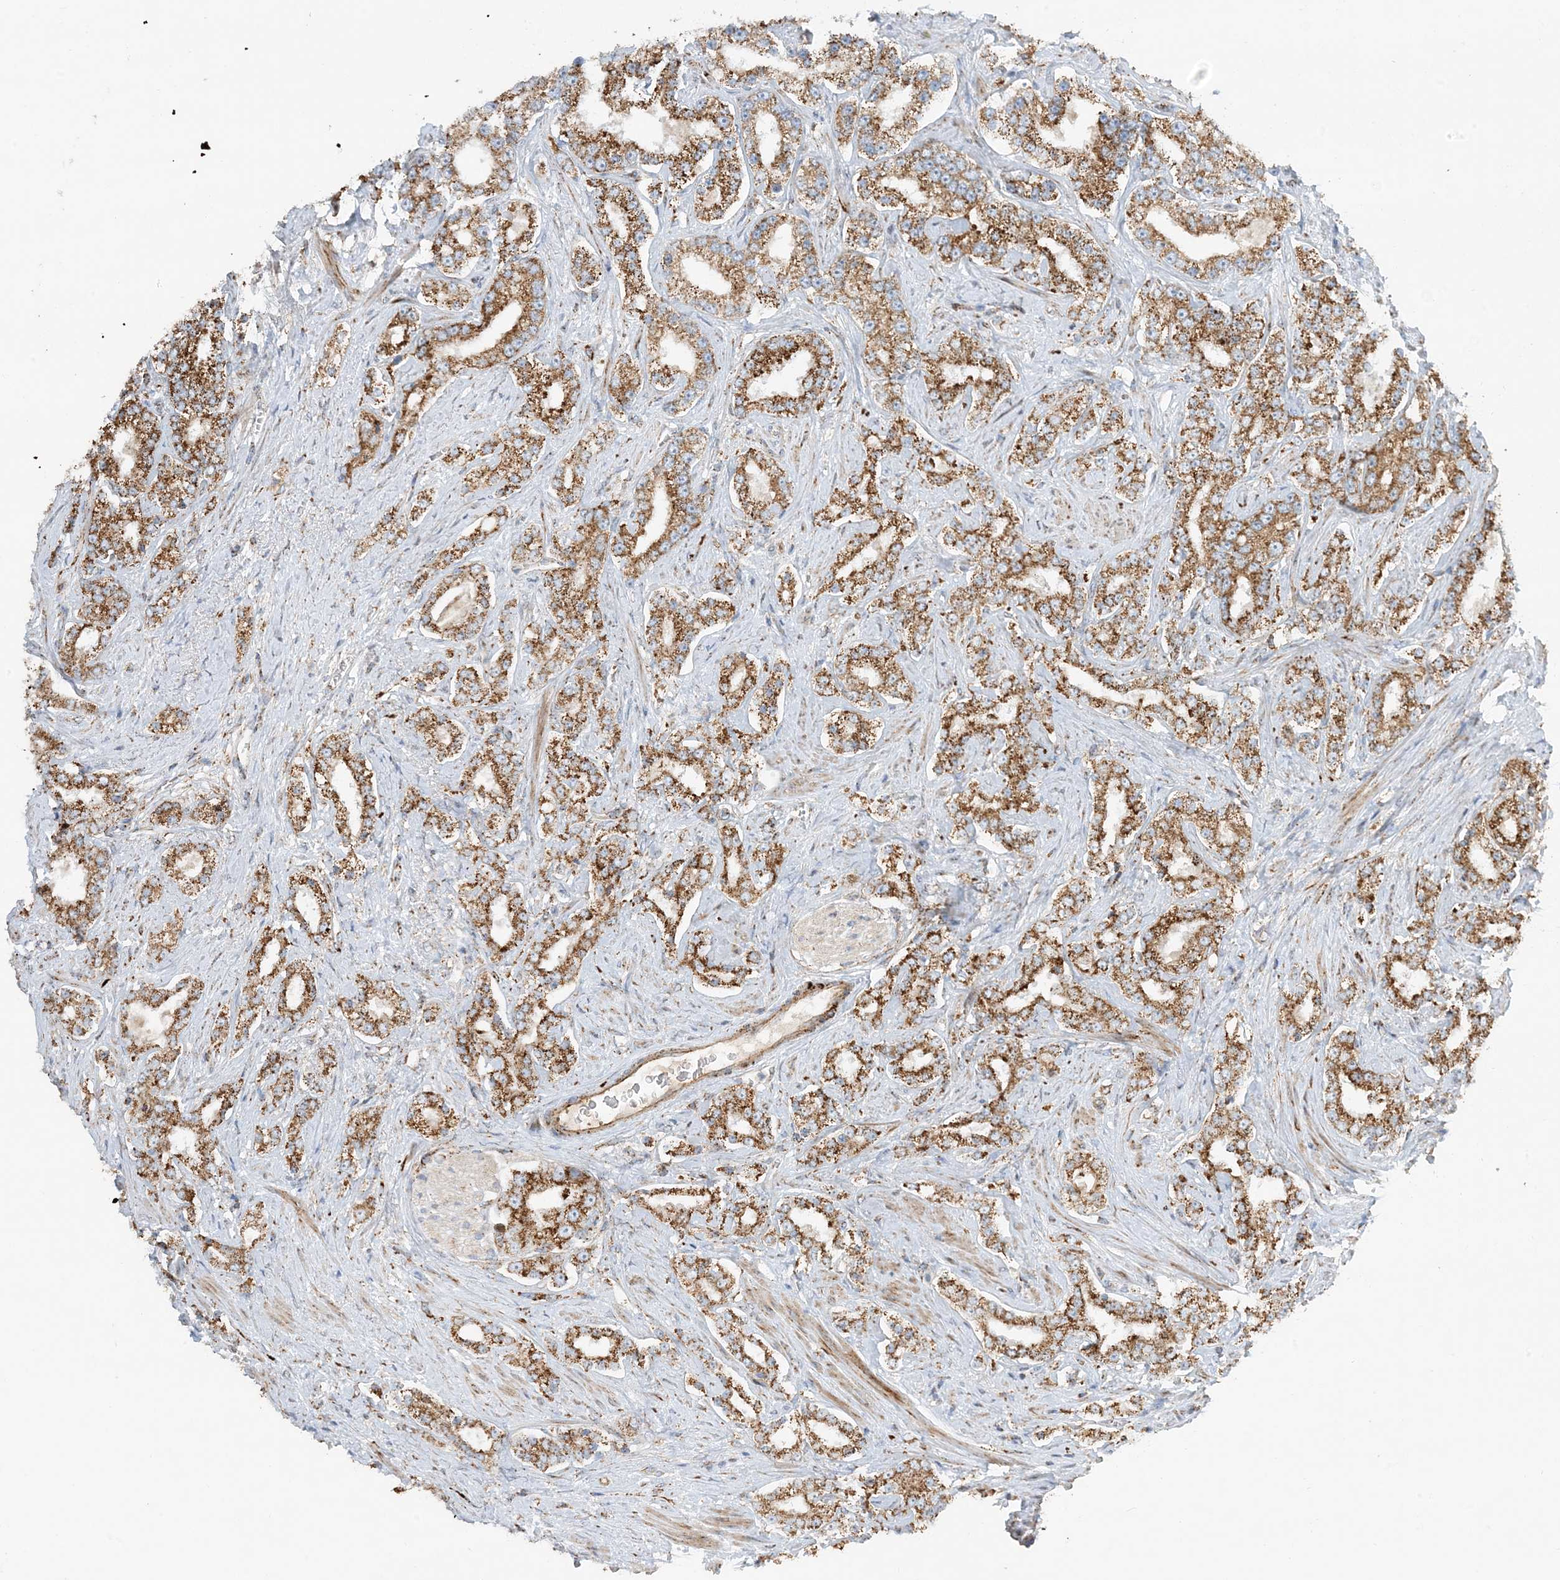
{"staining": {"intensity": "strong", "quantity": ">75%", "location": "cytoplasmic/membranous"}, "tissue": "prostate cancer", "cell_type": "Tumor cells", "image_type": "cancer", "snomed": [{"axis": "morphology", "description": "Normal tissue, NOS"}, {"axis": "morphology", "description": "Adenocarcinoma, High grade"}, {"axis": "topography", "description": "Prostate"}], "caption": "Protein expression analysis of prostate cancer (high-grade adenocarcinoma) exhibits strong cytoplasmic/membranous positivity in approximately >75% of tumor cells.", "gene": "NDUFAF3", "patient": {"sex": "male", "age": 83}}